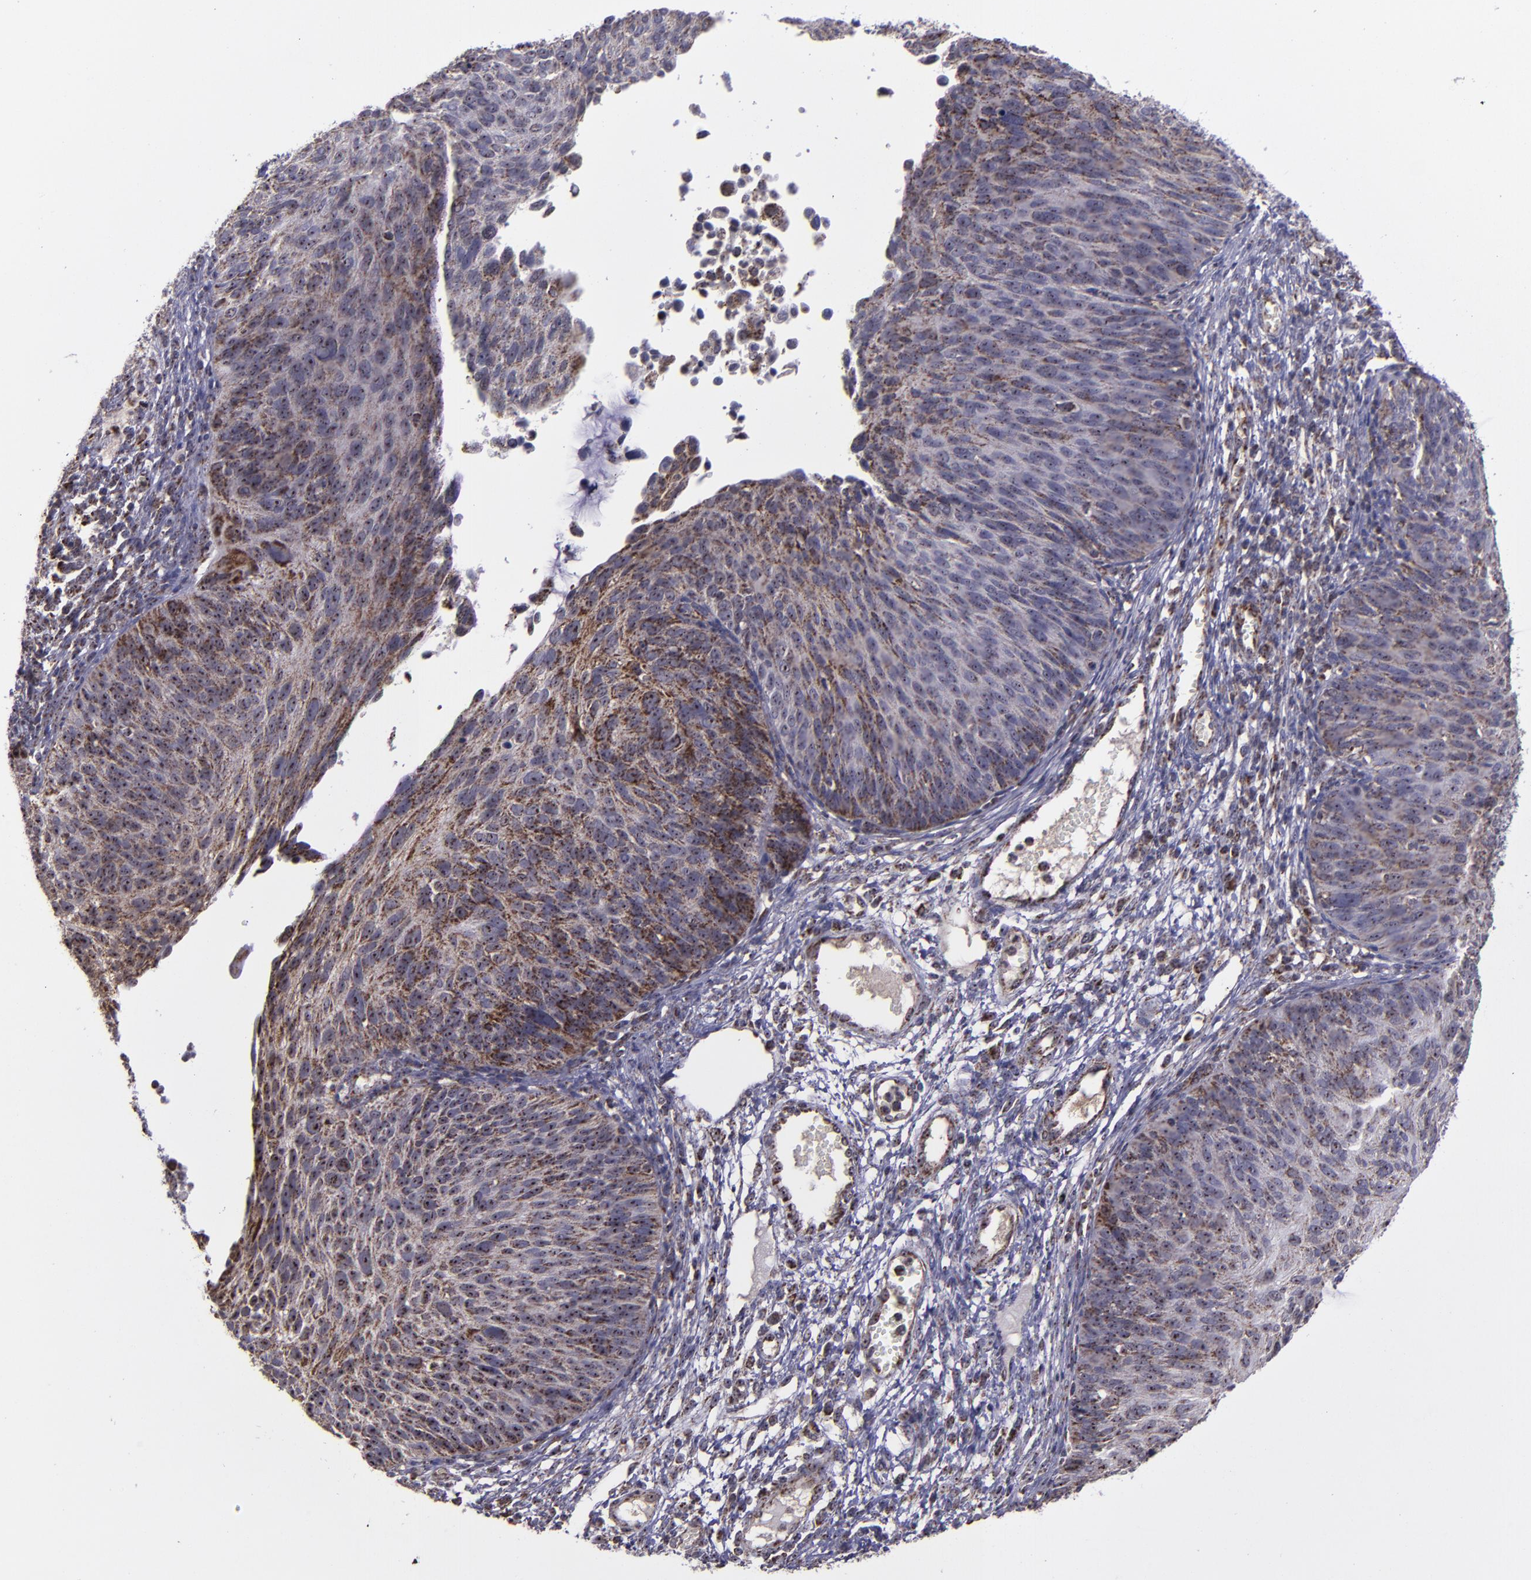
{"staining": {"intensity": "moderate", "quantity": ">75%", "location": "cytoplasmic/membranous,nuclear"}, "tissue": "cervical cancer", "cell_type": "Tumor cells", "image_type": "cancer", "snomed": [{"axis": "morphology", "description": "Squamous cell carcinoma, NOS"}, {"axis": "topography", "description": "Cervix"}], "caption": "Moderate cytoplasmic/membranous and nuclear staining for a protein is present in about >75% of tumor cells of cervical squamous cell carcinoma using IHC.", "gene": "LONP1", "patient": {"sex": "female", "age": 36}}